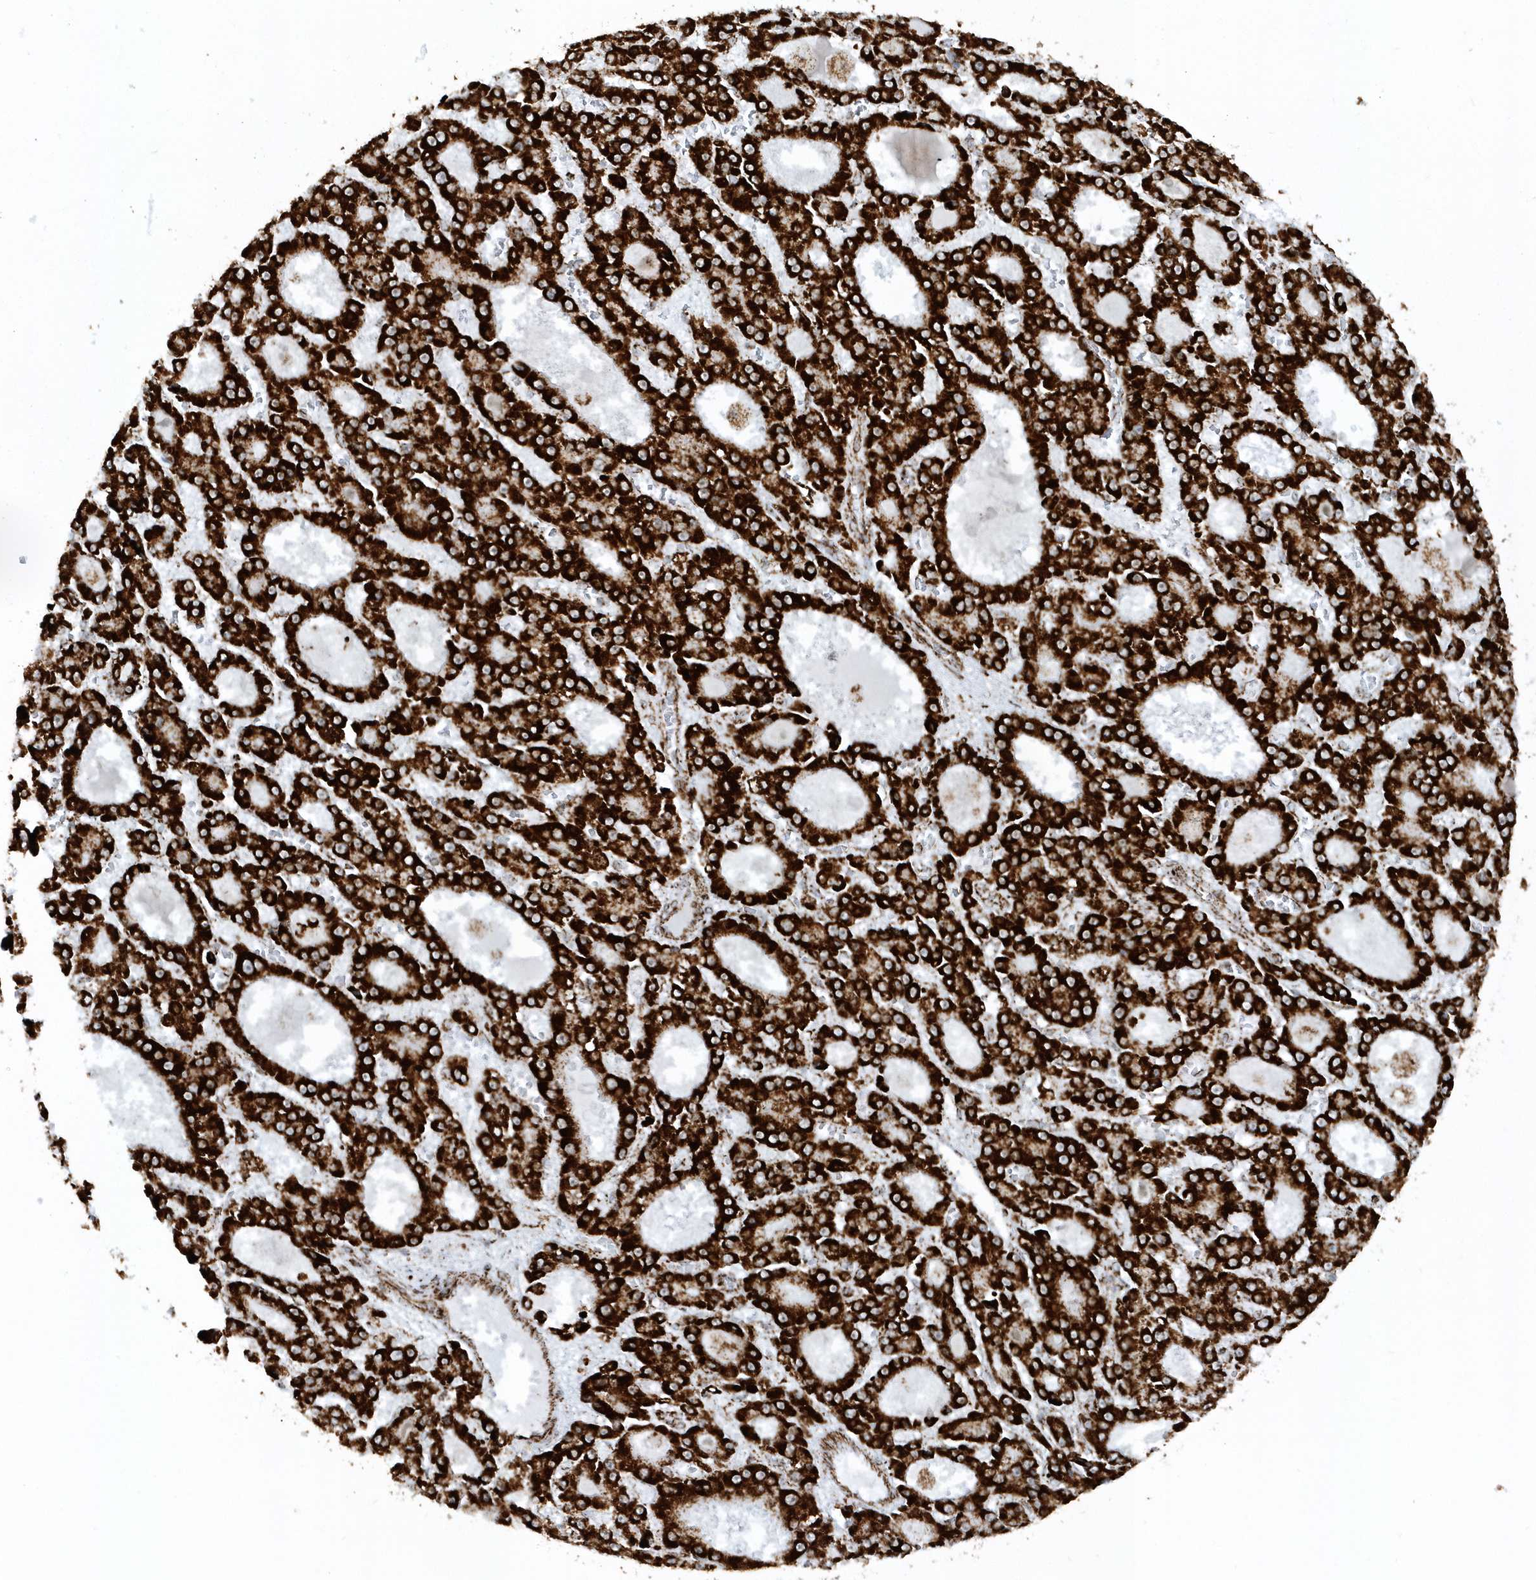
{"staining": {"intensity": "strong", "quantity": ">75%", "location": "cytoplasmic/membranous"}, "tissue": "liver cancer", "cell_type": "Tumor cells", "image_type": "cancer", "snomed": [{"axis": "morphology", "description": "Carcinoma, Hepatocellular, NOS"}, {"axis": "topography", "description": "Liver"}], "caption": "Immunohistochemical staining of liver cancer (hepatocellular carcinoma) exhibits high levels of strong cytoplasmic/membranous protein staining in approximately >75% of tumor cells. The protein is shown in brown color, while the nuclei are stained blue.", "gene": "CRY2", "patient": {"sex": "male", "age": 70}}